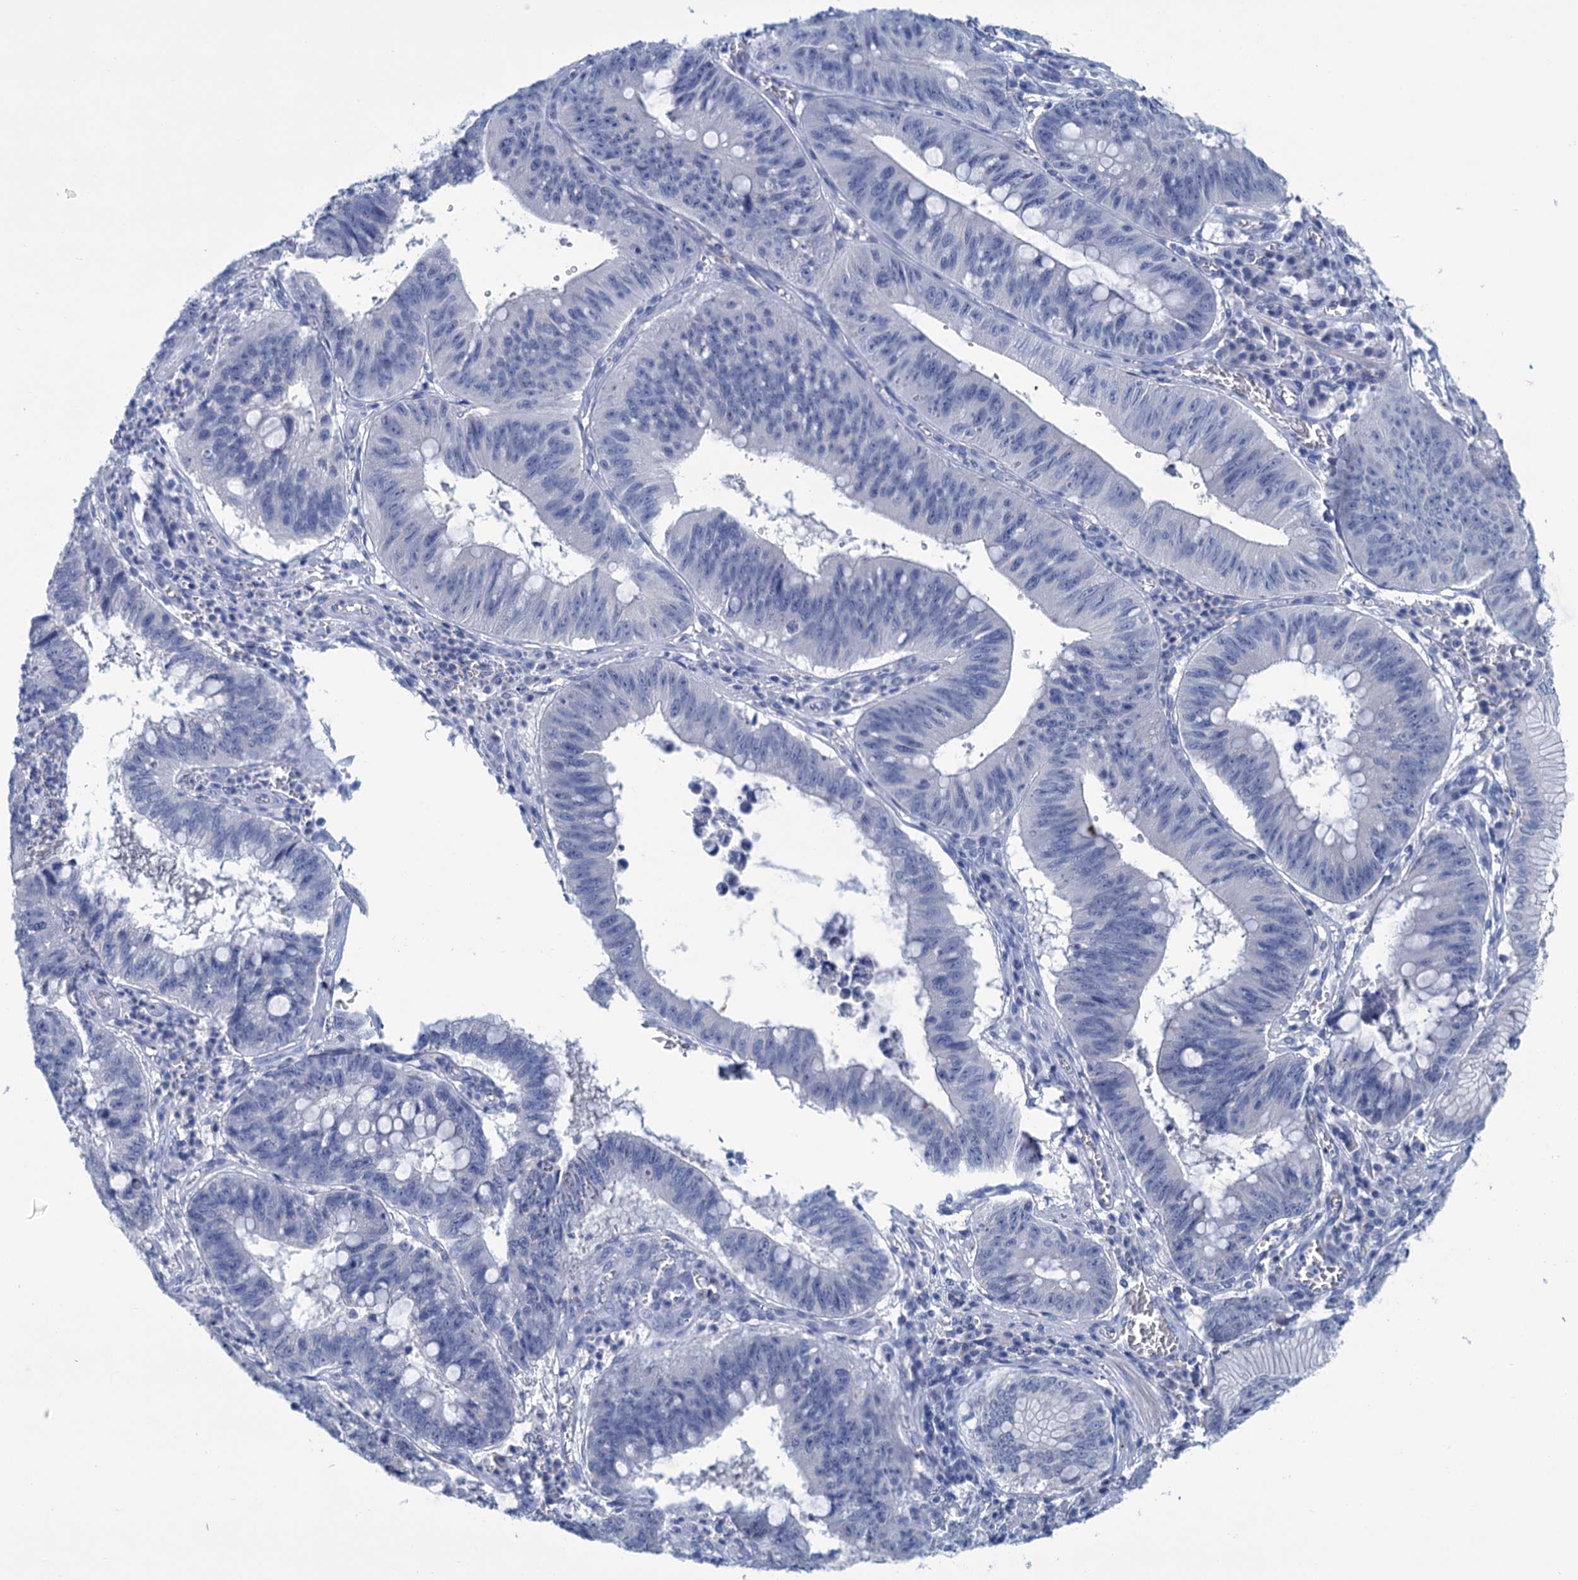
{"staining": {"intensity": "negative", "quantity": "none", "location": "none"}, "tissue": "stomach cancer", "cell_type": "Tumor cells", "image_type": "cancer", "snomed": [{"axis": "morphology", "description": "Adenocarcinoma, NOS"}, {"axis": "topography", "description": "Stomach"}], "caption": "Immunohistochemistry of stomach cancer exhibits no positivity in tumor cells.", "gene": "MYOZ3", "patient": {"sex": "male", "age": 59}}